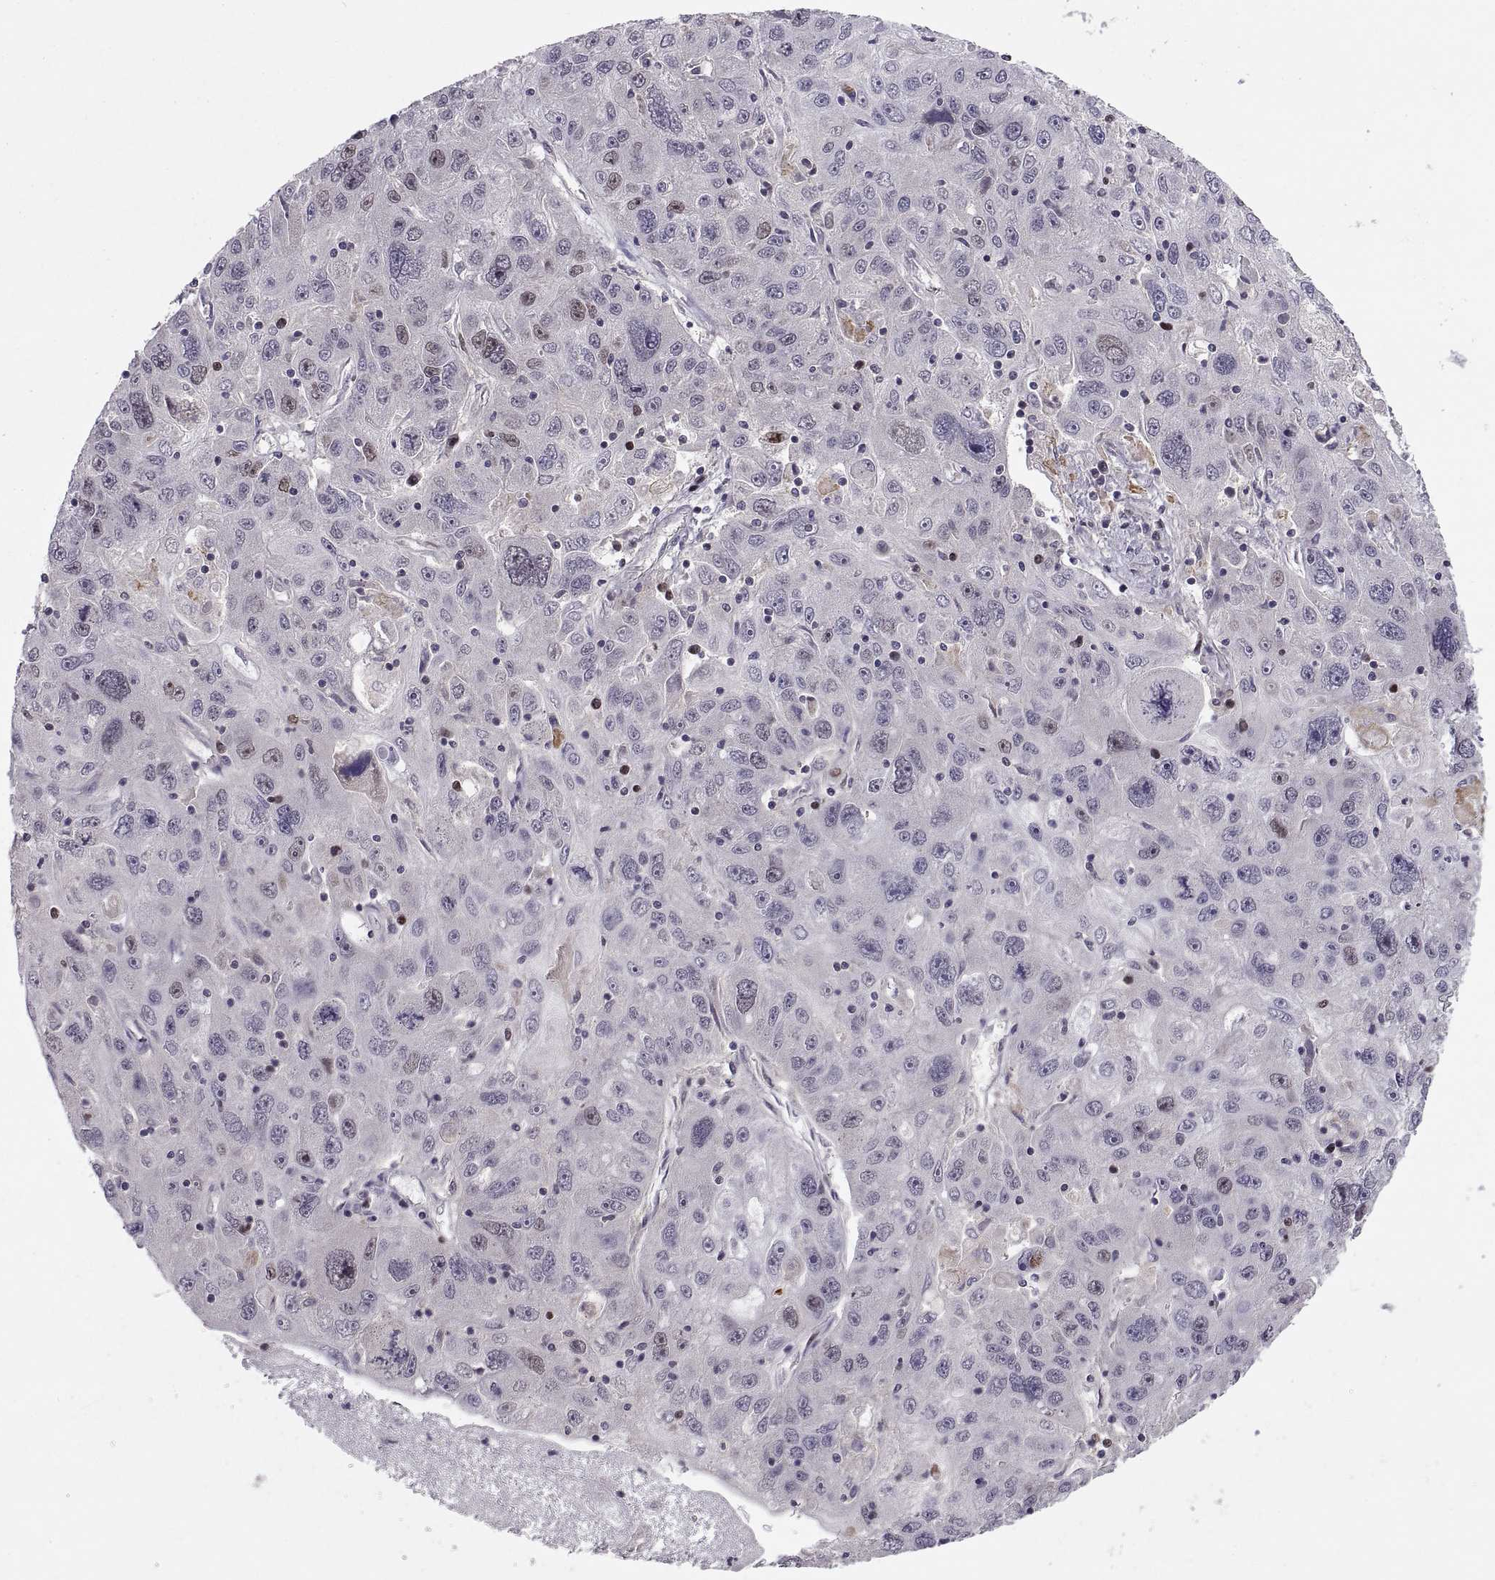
{"staining": {"intensity": "negative", "quantity": "none", "location": "none"}, "tissue": "stomach cancer", "cell_type": "Tumor cells", "image_type": "cancer", "snomed": [{"axis": "morphology", "description": "Adenocarcinoma, NOS"}, {"axis": "topography", "description": "Stomach"}], "caption": "DAB (3,3'-diaminobenzidine) immunohistochemical staining of human stomach adenocarcinoma reveals no significant expression in tumor cells. (DAB (3,3'-diaminobenzidine) immunohistochemistry (IHC), high magnification).", "gene": "CHFR", "patient": {"sex": "male", "age": 56}}